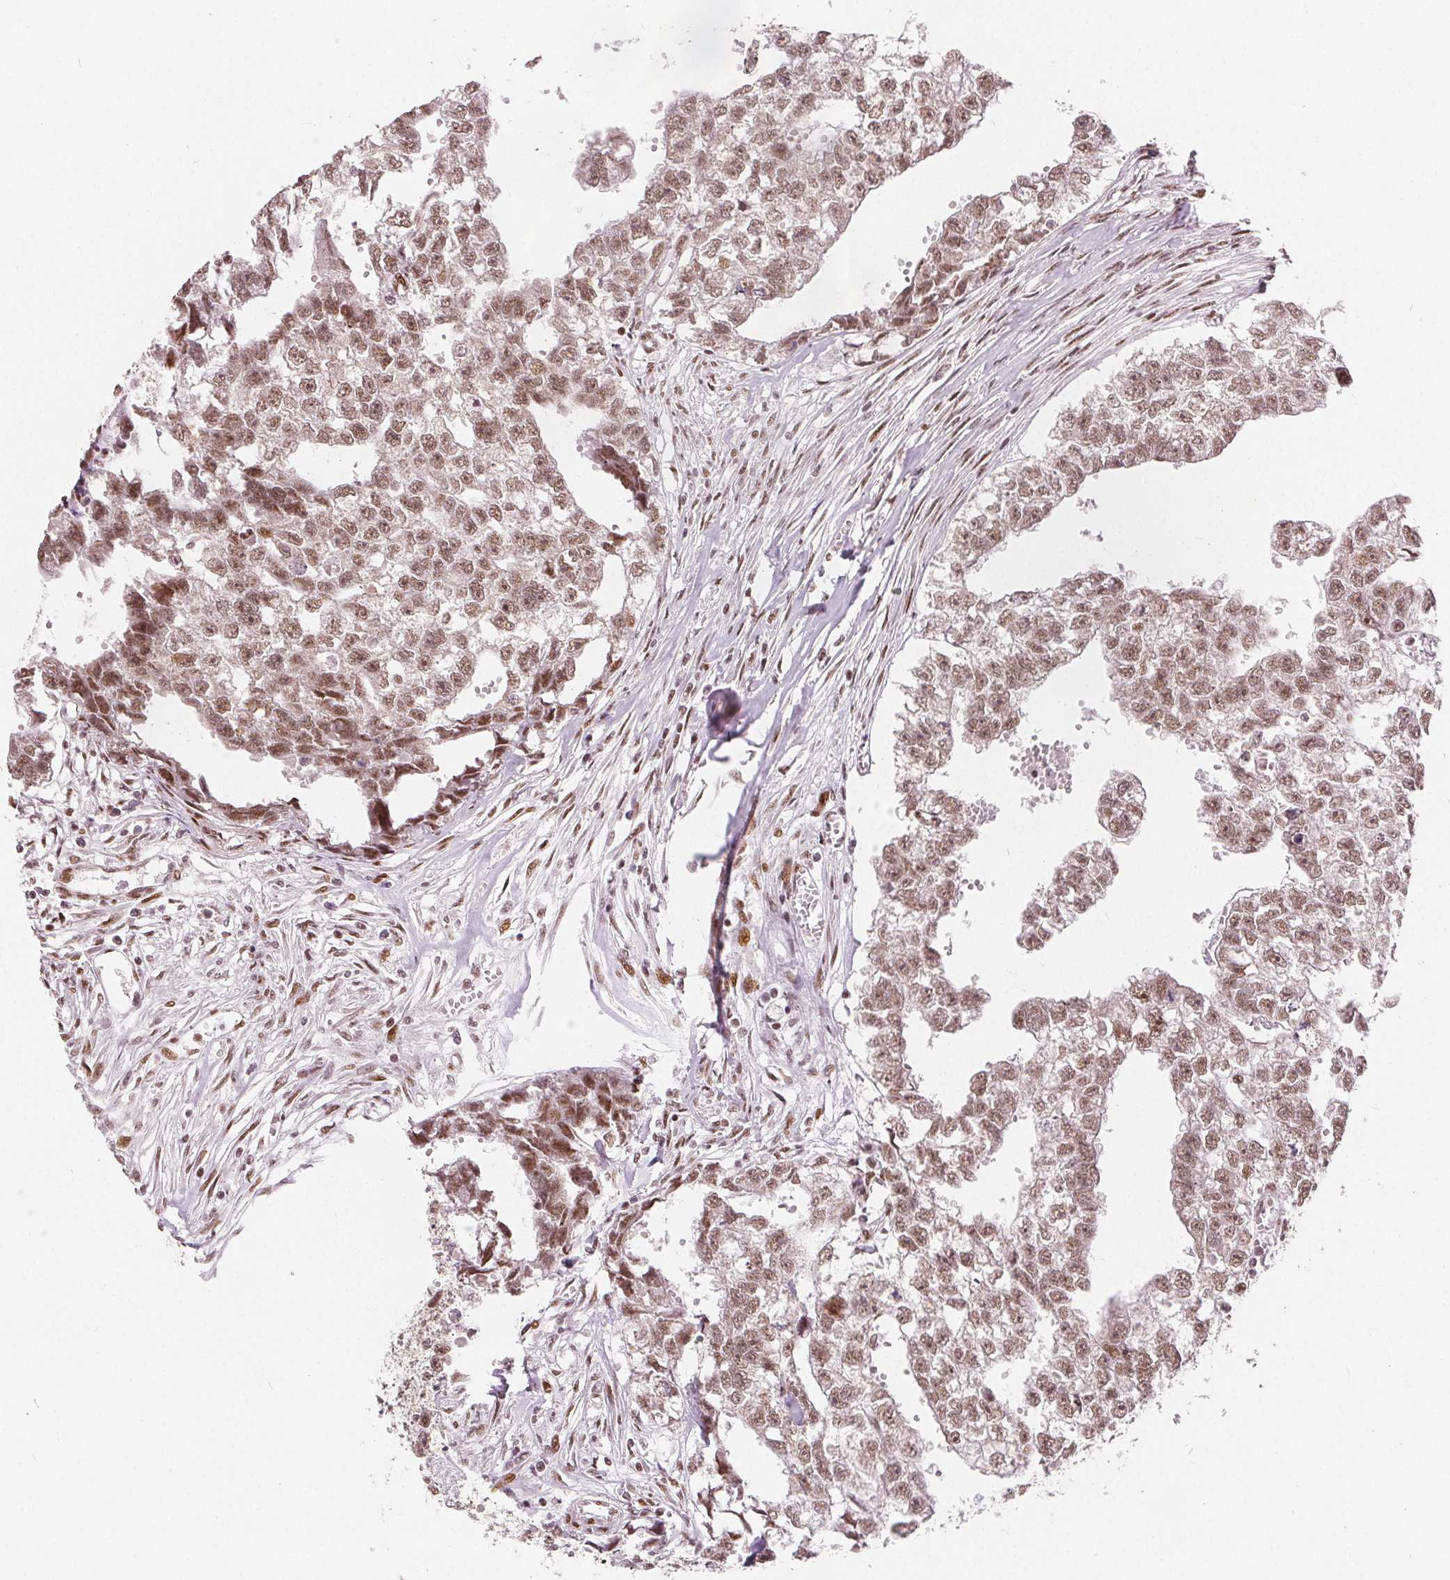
{"staining": {"intensity": "moderate", "quantity": ">75%", "location": "nuclear"}, "tissue": "testis cancer", "cell_type": "Tumor cells", "image_type": "cancer", "snomed": [{"axis": "morphology", "description": "Carcinoma, Embryonal, NOS"}, {"axis": "morphology", "description": "Teratoma, malignant, NOS"}, {"axis": "topography", "description": "Testis"}], "caption": "IHC micrograph of human testis cancer stained for a protein (brown), which reveals medium levels of moderate nuclear staining in about >75% of tumor cells.", "gene": "ZNF703", "patient": {"sex": "male", "age": 44}}